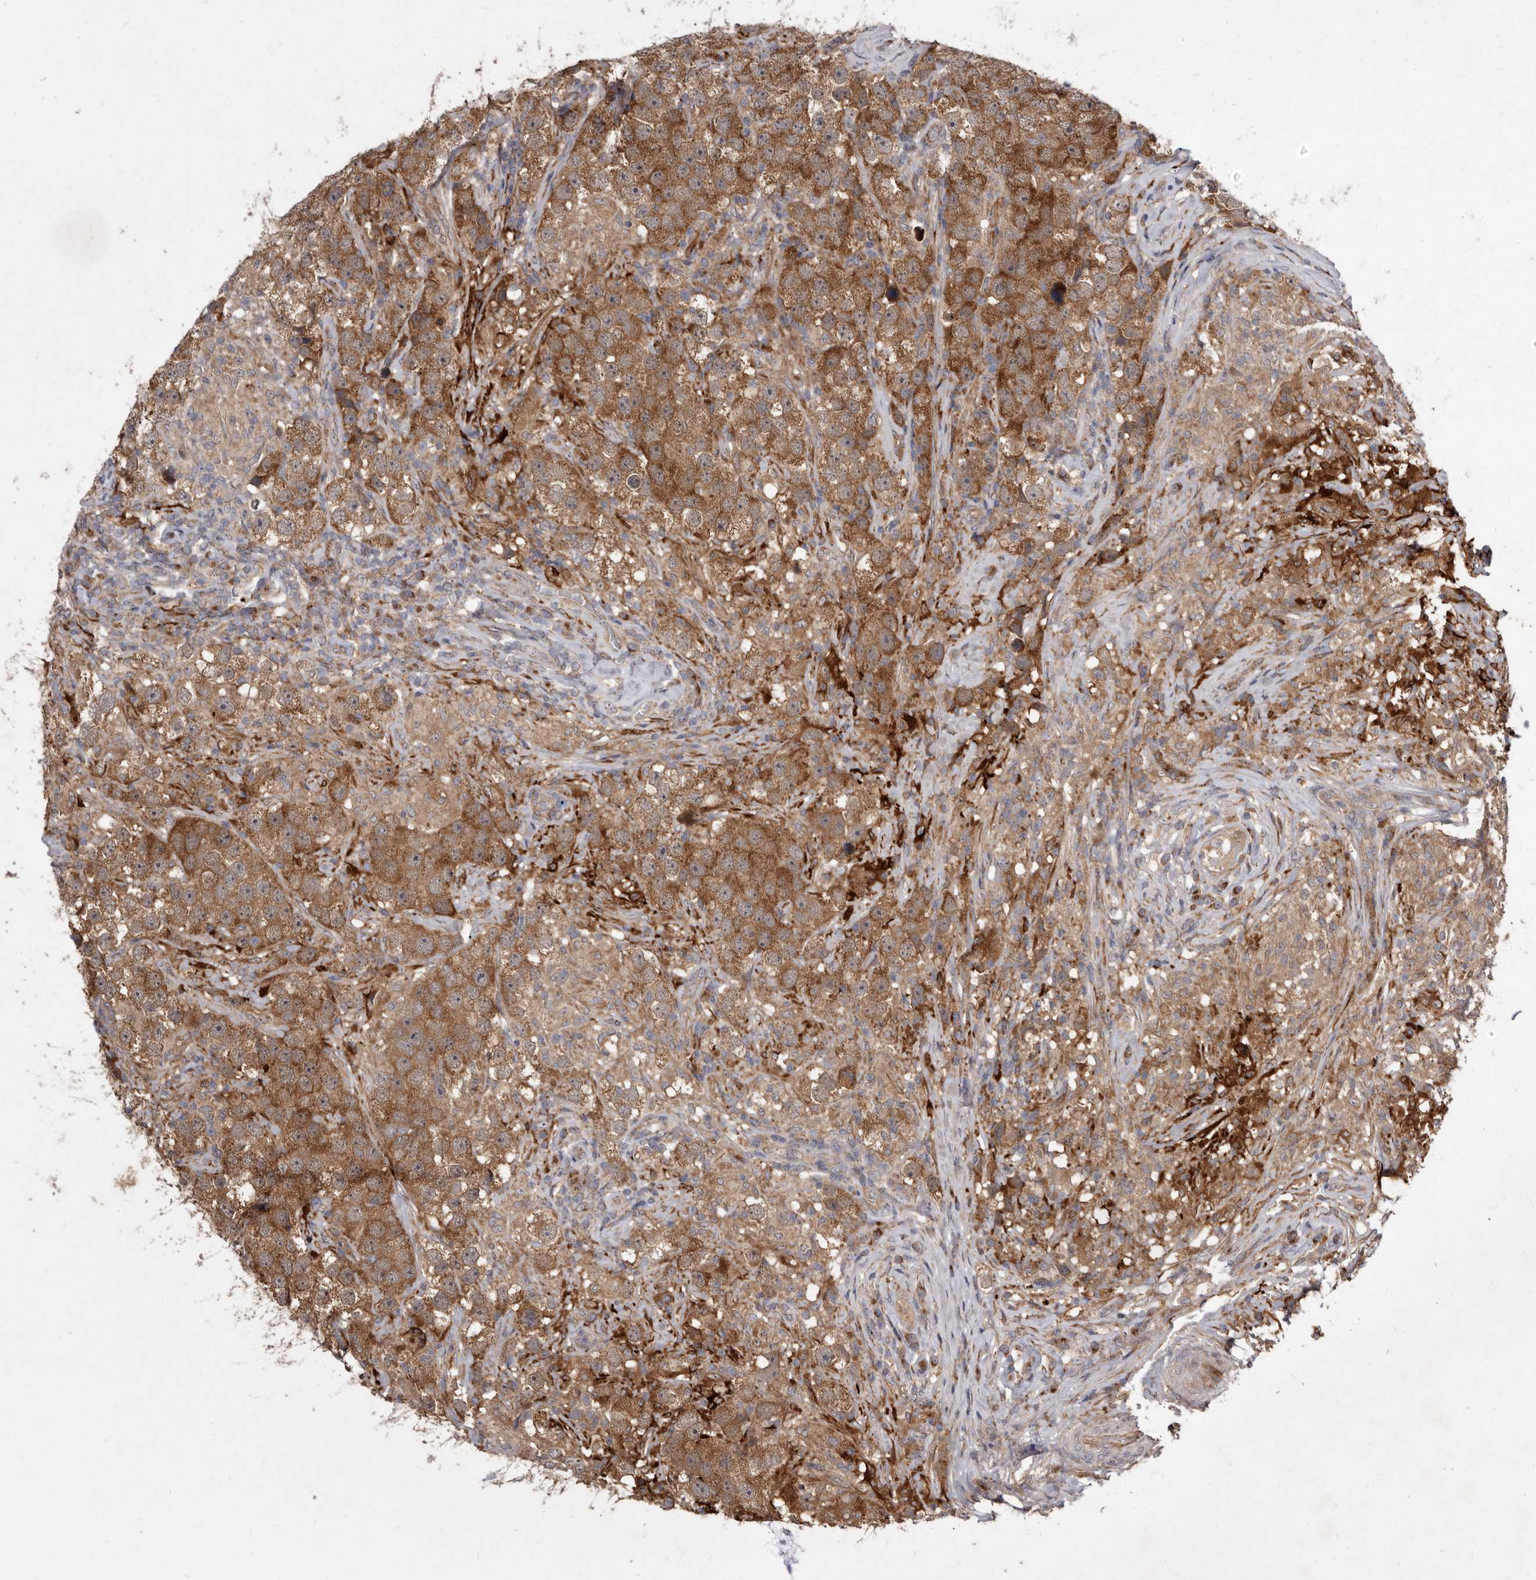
{"staining": {"intensity": "moderate", "quantity": ">75%", "location": "cytoplasmic/membranous"}, "tissue": "testis cancer", "cell_type": "Tumor cells", "image_type": "cancer", "snomed": [{"axis": "morphology", "description": "Seminoma, NOS"}, {"axis": "topography", "description": "Testis"}], "caption": "About >75% of tumor cells in testis seminoma display moderate cytoplasmic/membranous protein expression as visualized by brown immunohistochemical staining.", "gene": "FLAD1", "patient": {"sex": "male", "age": 49}}